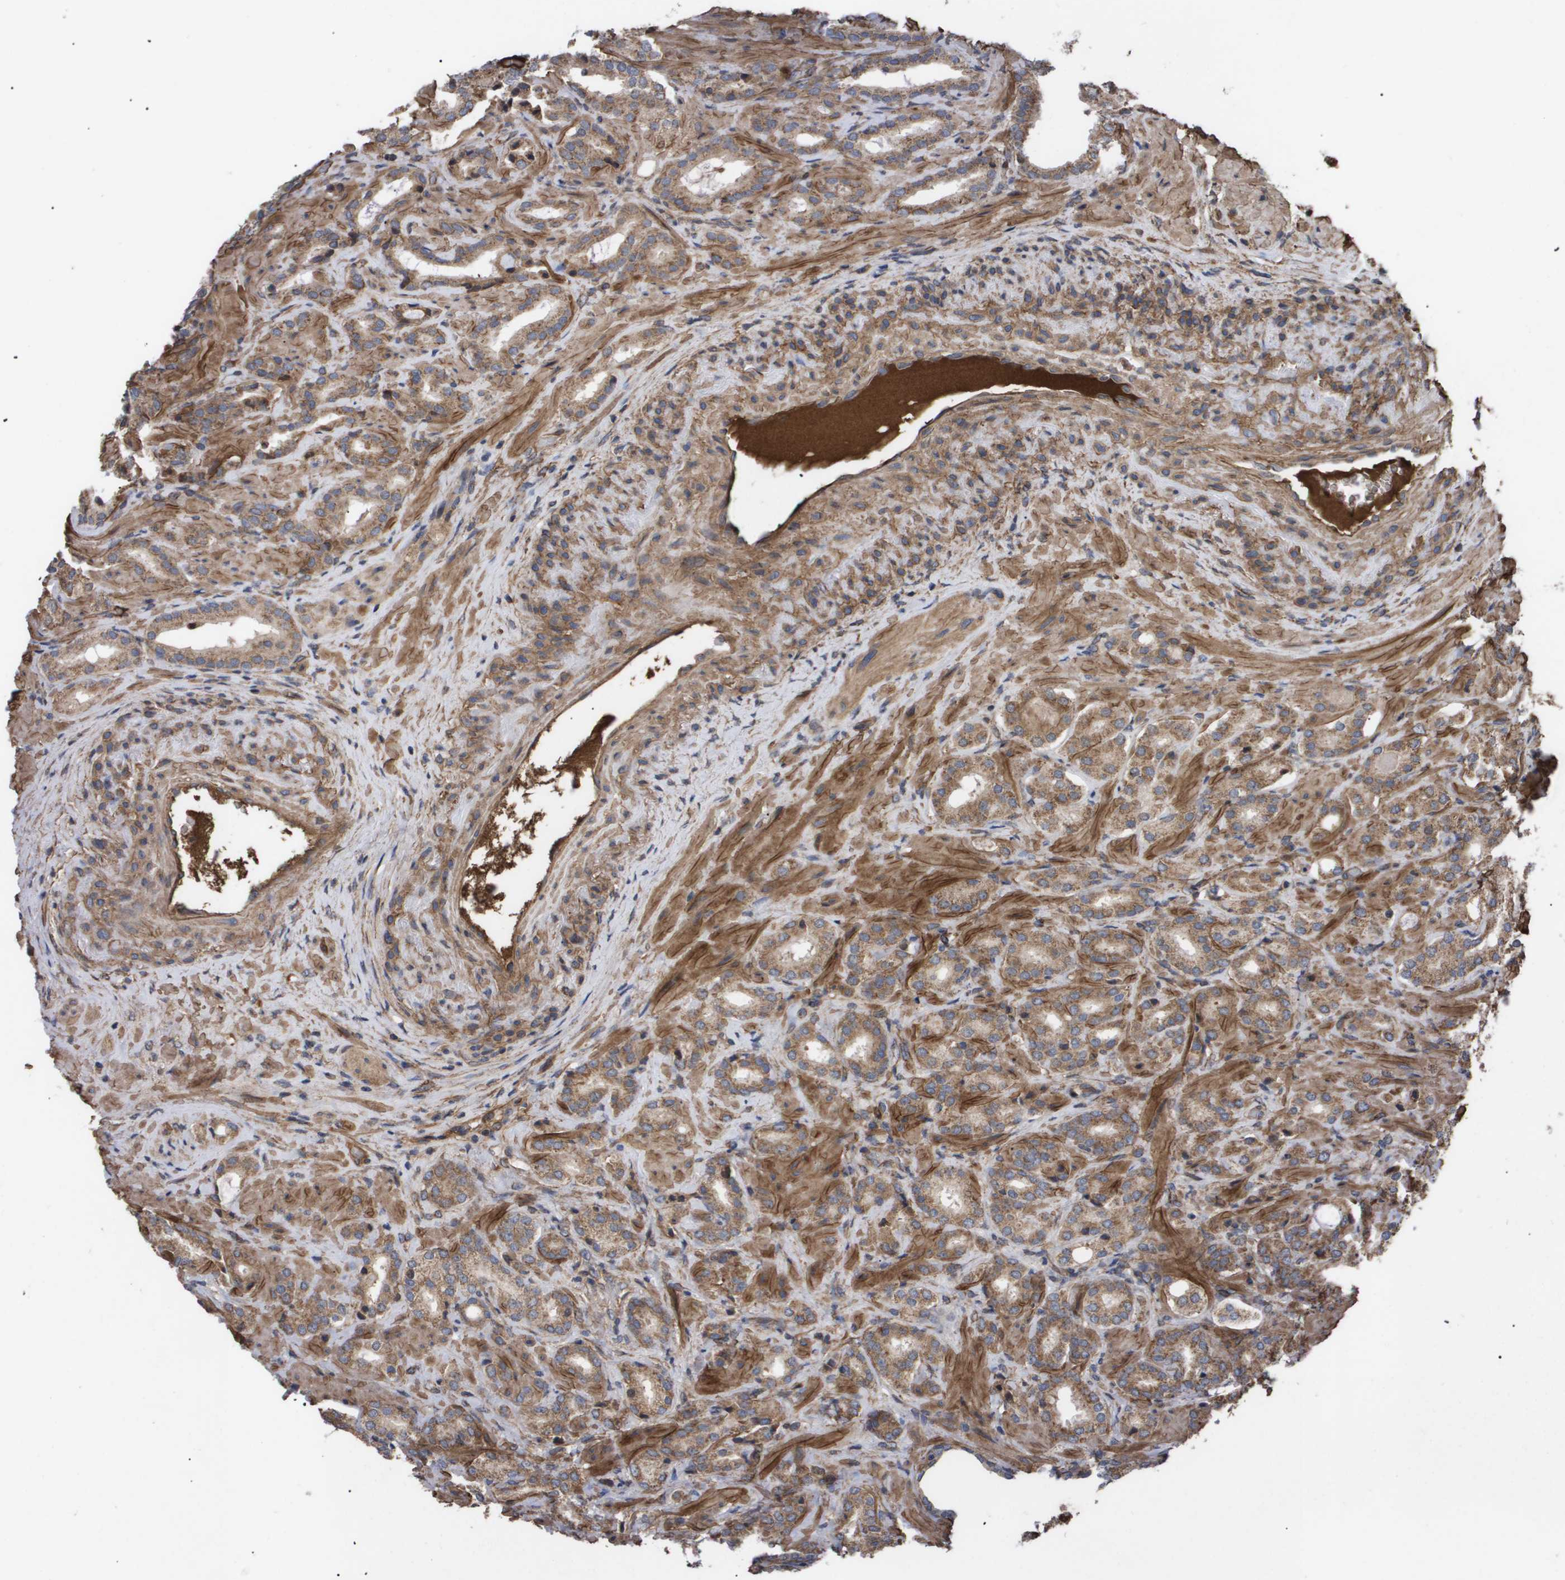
{"staining": {"intensity": "moderate", "quantity": ">75%", "location": "cytoplasmic/membranous"}, "tissue": "prostate cancer", "cell_type": "Tumor cells", "image_type": "cancer", "snomed": [{"axis": "morphology", "description": "Adenocarcinoma, High grade"}, {"axis": "topography", "description": "Prostate"}], "caption": "Immunohistochemical staining of prostate cancer shows medium levels of moderate cytoplasmic/membranous positivity in about >75% of tumor cells.", "gene": "TNS1", "patient": {"sex": "male", "age": 64}}